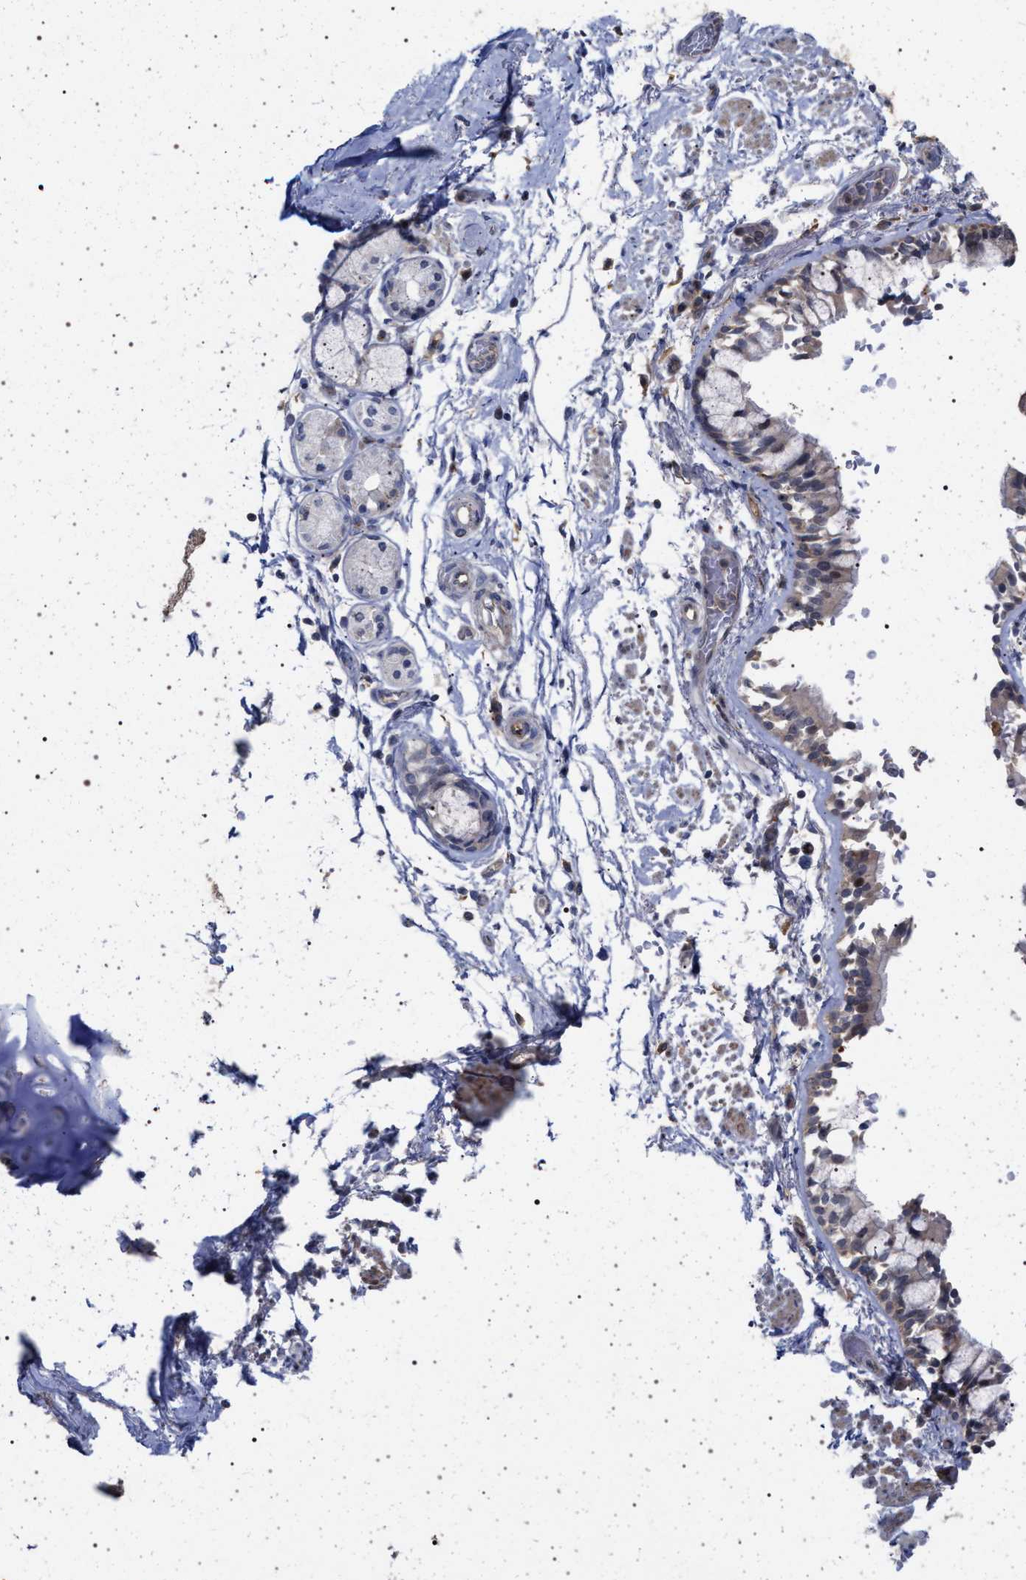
{"staining": {"intensity": "negative", "quantity": "none", "location": "none"}, "tissue": "adipose tissue", "cell_type": "Adipocytes", "image_type": "normal", "snomed": [{"axis": "morphology", "description": "Normal tissue, NOS"}, {"axis": "topography", "description": "Cartilage tissue"}, {"axis": "topography", "description": "Lung"}], "caption": "The histopathology image reveals no staining of adipocytes in unremarkable adipose tissue.", "gene": "RBM48", "patient": {"sex": "female", "age": 77}}